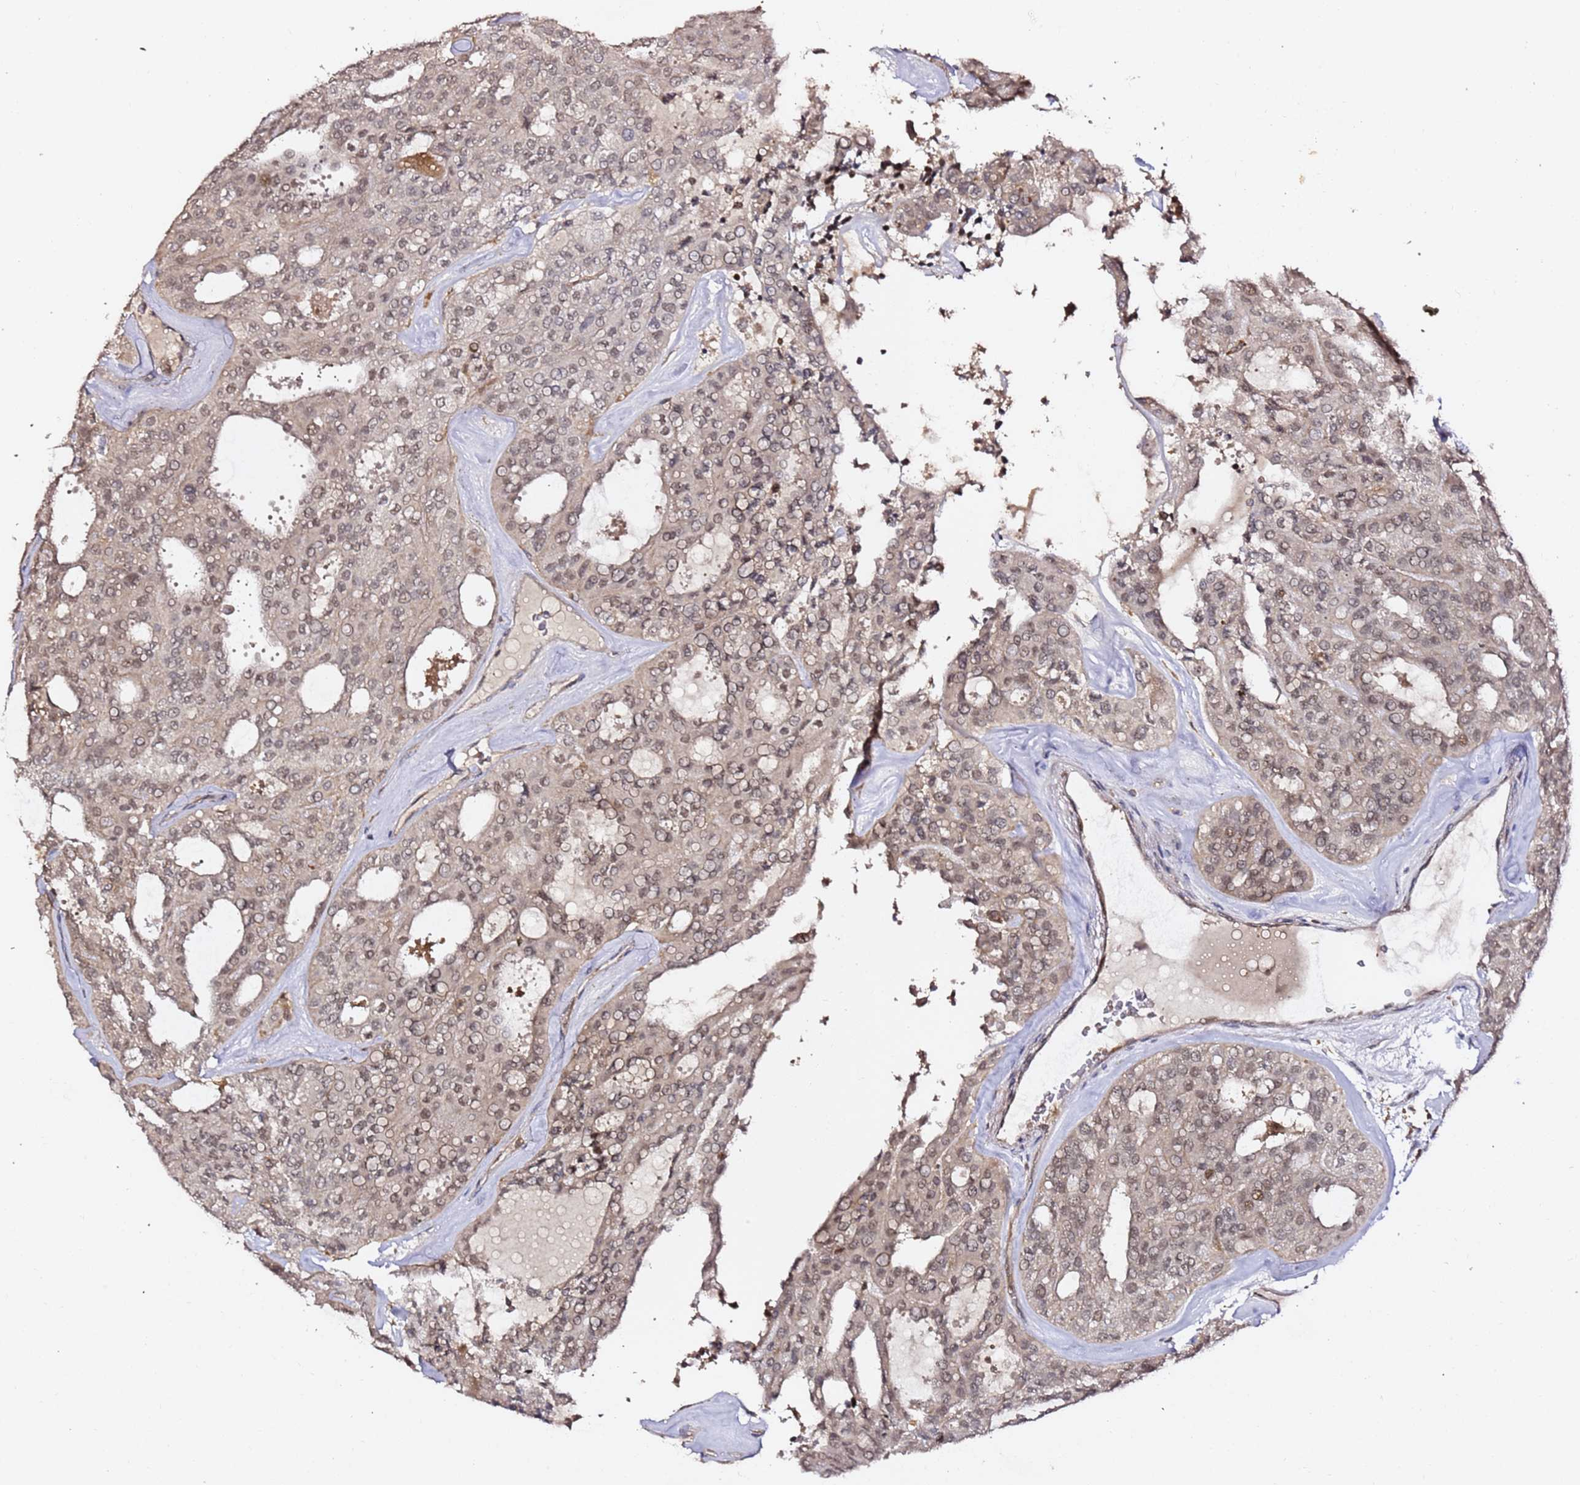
{"staining": {"intensity": "weak", "quantity": ">75%", "location": "nuclear"}, "tissue": "thyroid cancer", "cell_type": "Tumor cells", "image_type": "cancer", "snomed": [{"axis": "morphology", "description": "Follicular adenoma carcinoma, NOS"}, {"axis": "topography", "description": "Thyroid gland"}], "caption": "Immunohistochemistry (IHC) image of neoplastic tissue: thyroid cancer (follicular adenoma carcinoma) stained using immunohistochemistry (IHC) displays low levels of weak protein expression localized specifically in the nuclear of tumor cells, appearing as a nuclear brown color.", "gene": "OR5V1", "patient": {"sex": "male", "age": 75}}